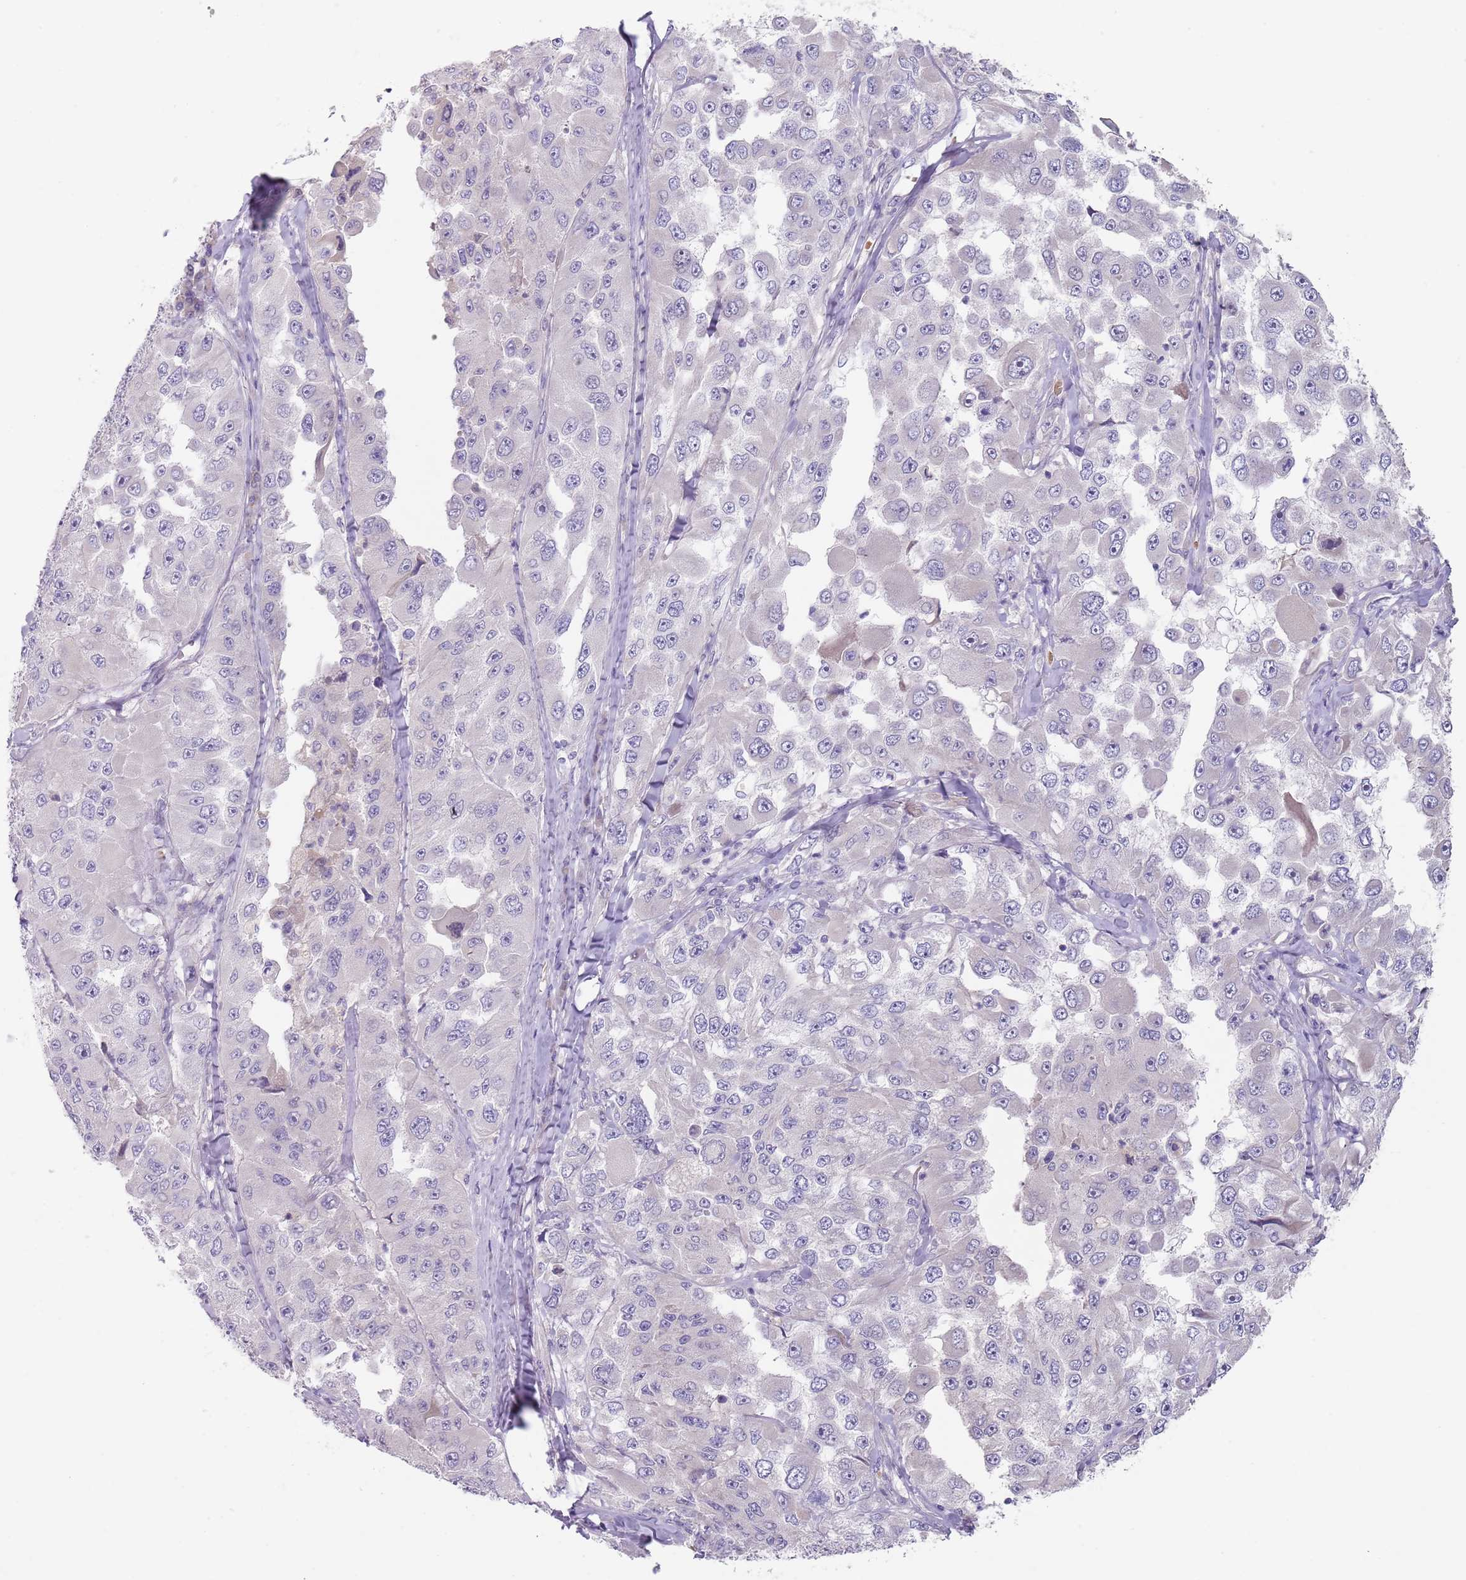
{"staining": {"intensity": "negative", "quantity": "none", "location": "none"}, "tissue": "melanoma", "cell_type": "Tumor cells", "image_type": "cancer", "snomed": [{"axis": "morphology", "description": "Malignant melanoma, Metastatic site"}, {"axis": "topography", "description": "Lymph node"}], "caption": "Immunohistochemistry (IHC) of human melanoma shows no positivity in tumor cells.", "gene": "PRAC1", "patient": {"sex": "male", "age": 62}}